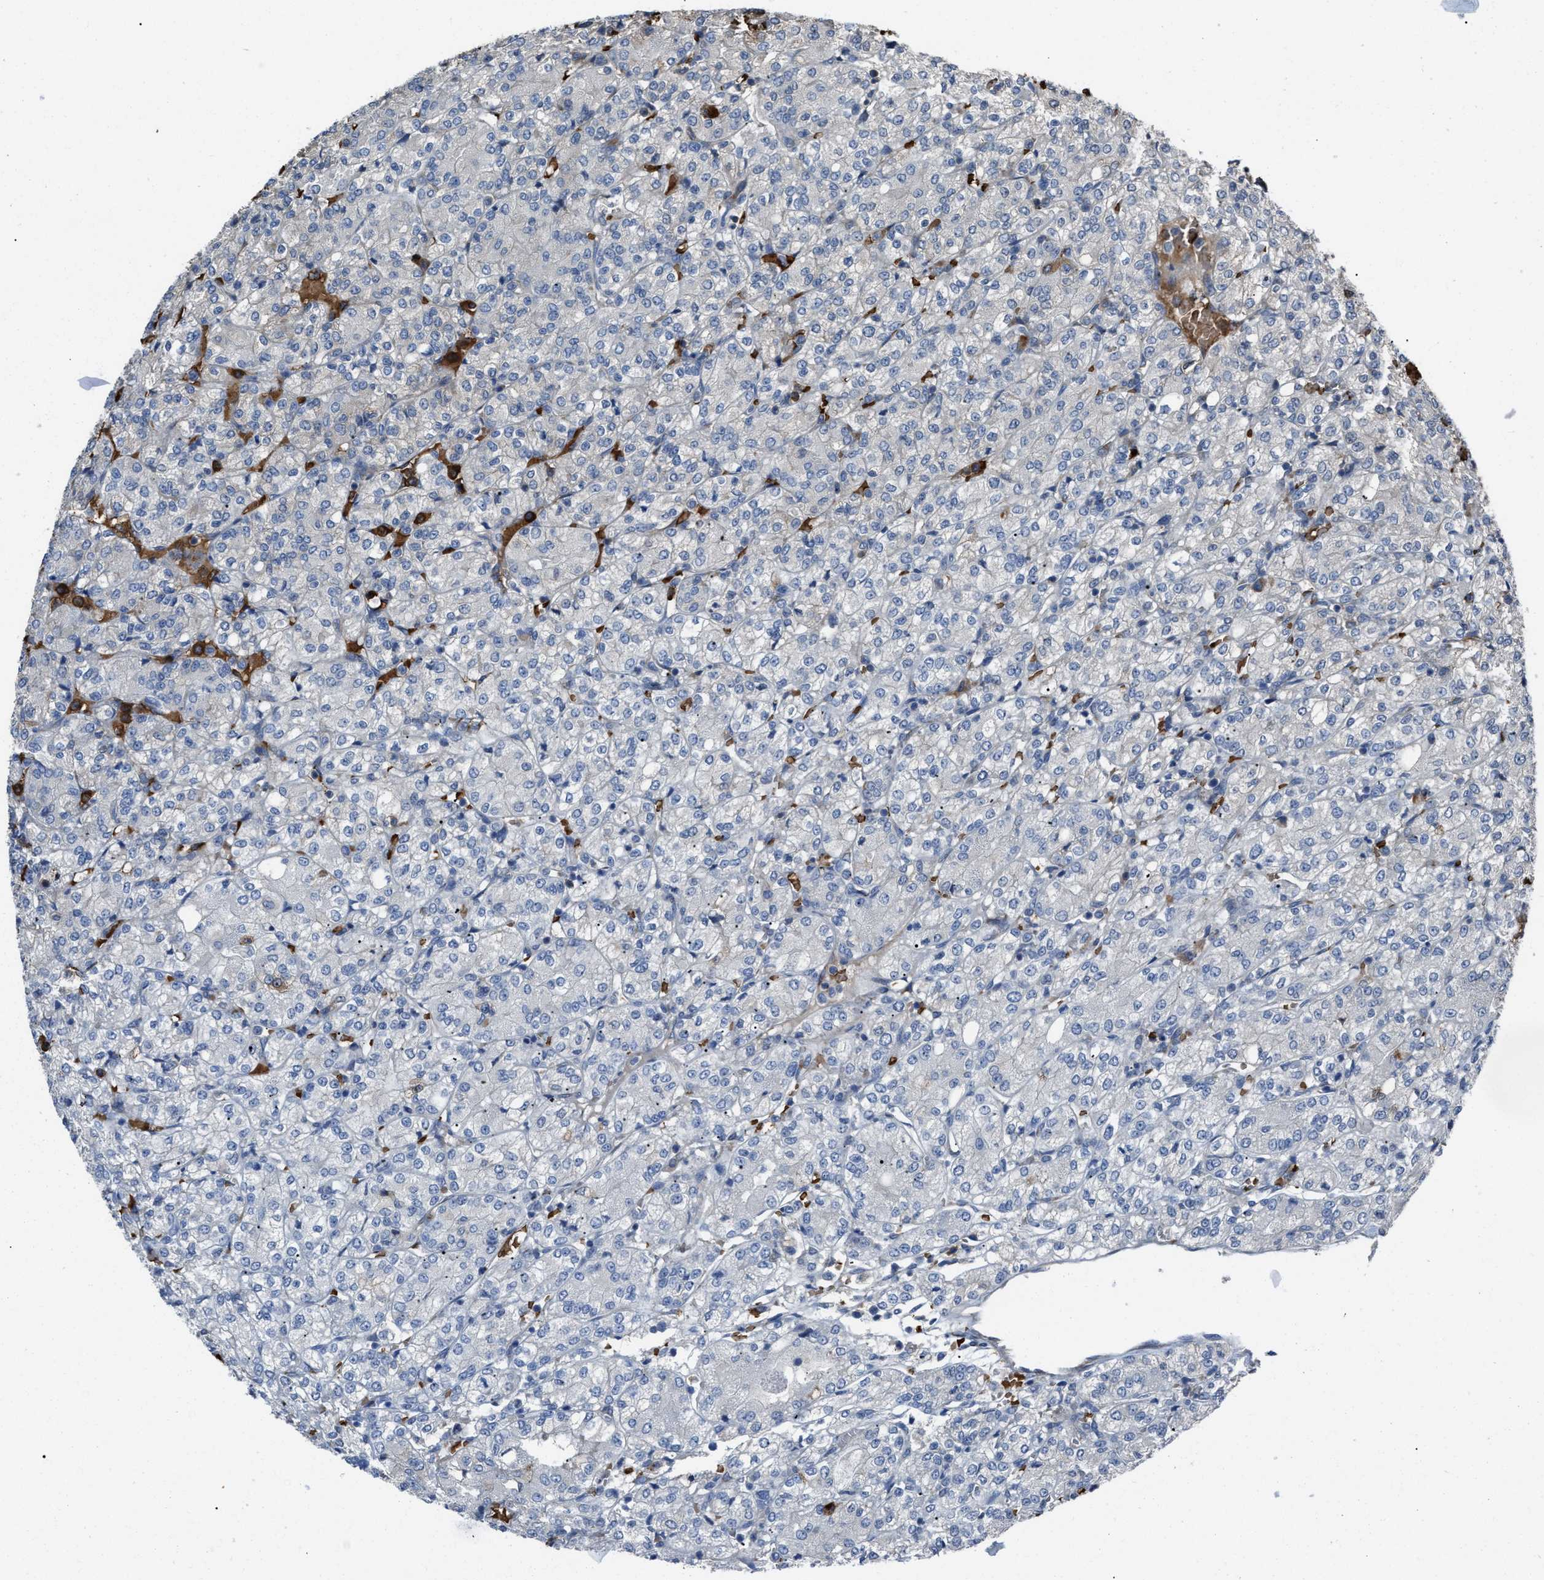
{"staining": {"intensity": "negative", "quantity": "none", "location": "none"}, "tissue": "renal cancer", "cell_type": "Tumor cells", "image_type": "cancer", "snomed": [{"axis": "morphology", "description": "Adenocarcinoma, NOS"}, {"axis": "topography", "description": "Kidney"}], "caption": "A histopathology image of human adenocarcinoma (renal) is negative for staining in tumor cells.", "gene": "SELENOM", "patient": {"sex": "male", "age": 77}}